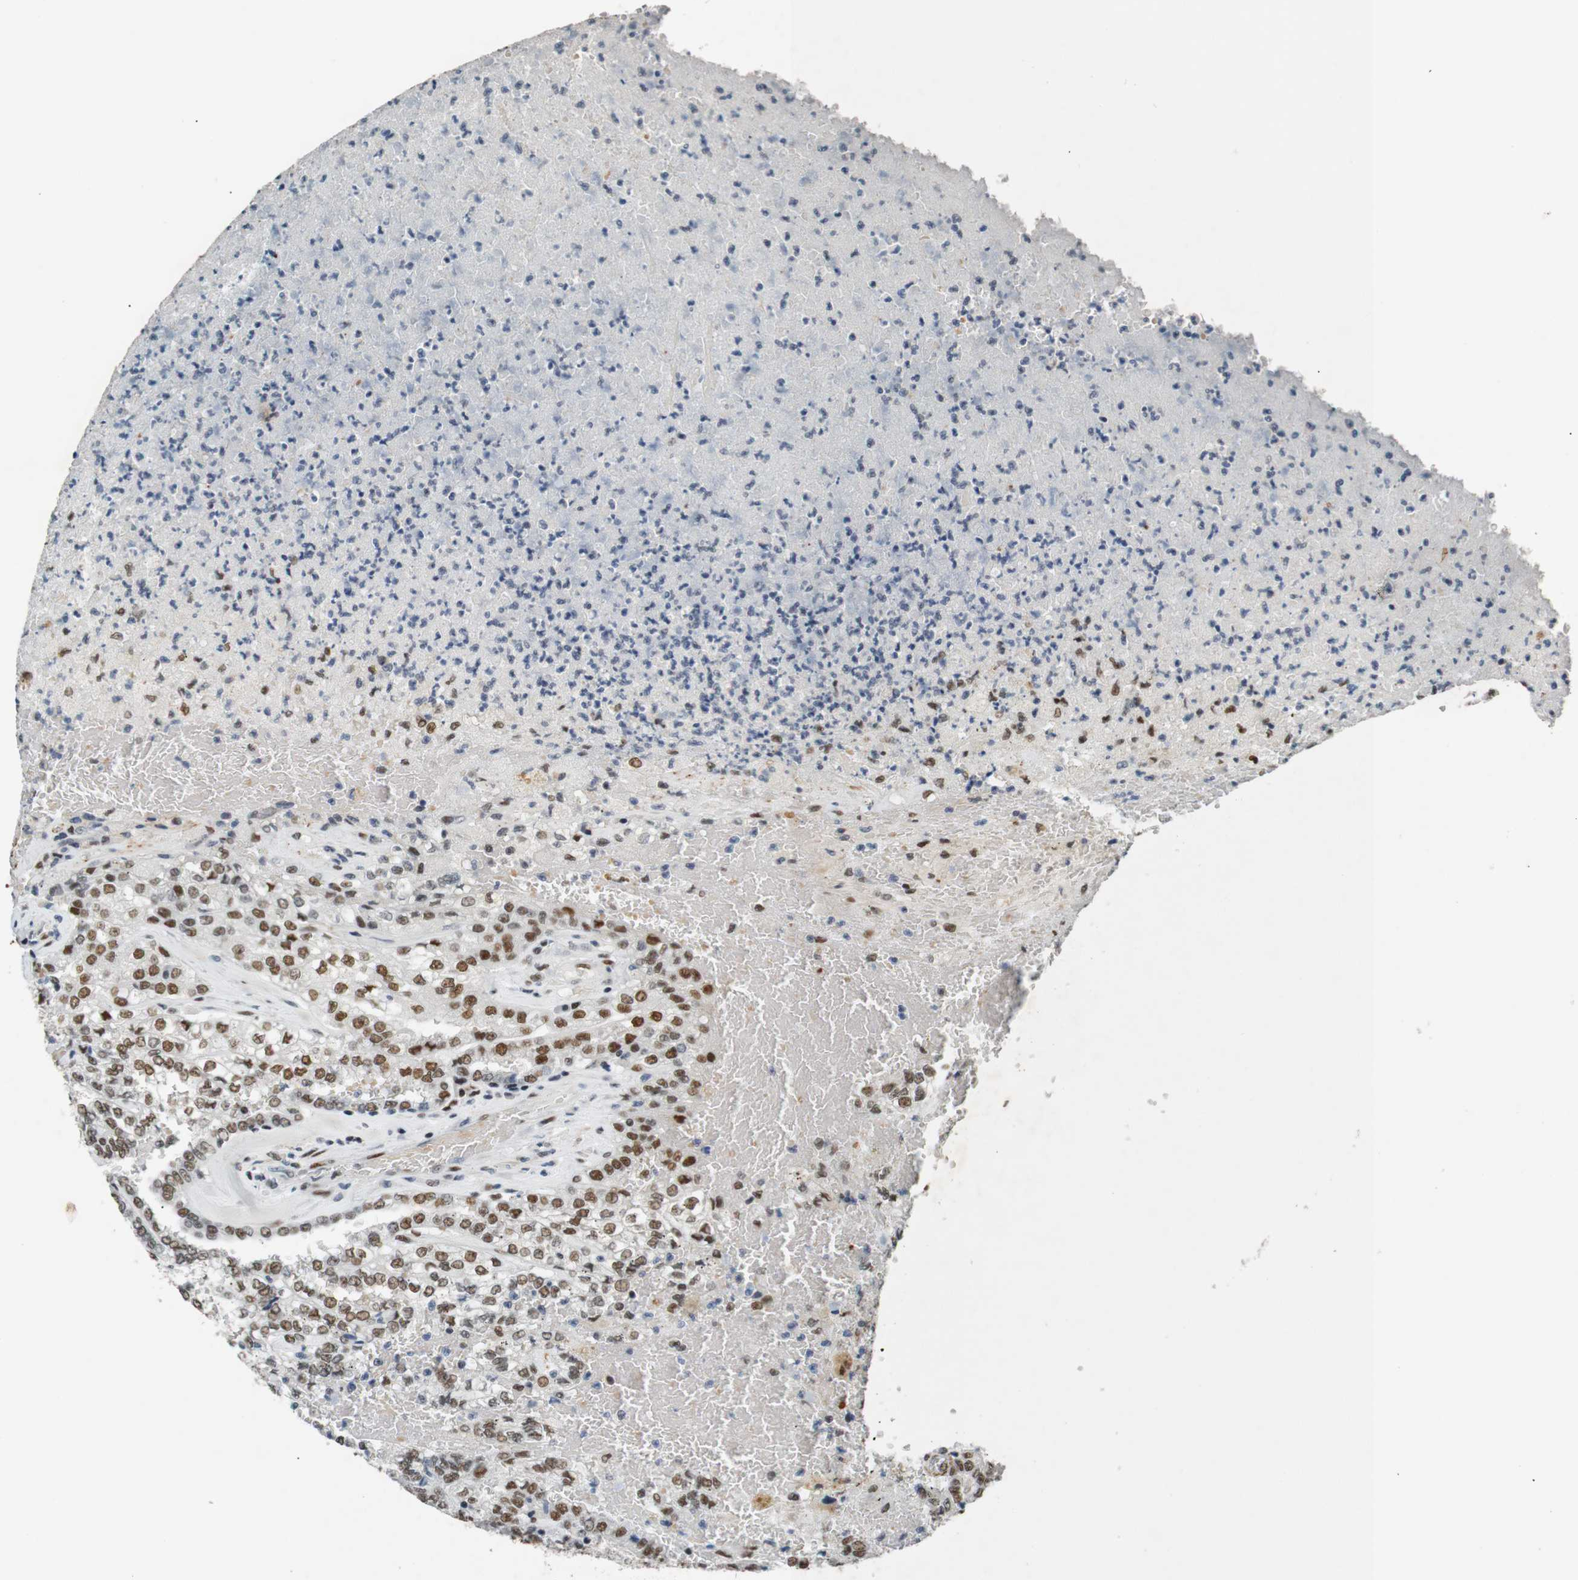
{"staining": {"intensity": "moderate", "quantity": "25%-75%", "location": "nuclear"}, "tissue": "renal cancer", "cell_type": "Tumor cells", "image_type": "cancer", "snomed": [{"axis": "morphology", "description": "Inflammation, NOS"}, {"axis": "morphology", "description": "Adenocarcinoma, NOS"}, {"axis": "topography", "description": "Kidney"}], "caption": "Human renal cancer stained with a brown dye shows moderate nuclear positive positivity in about 25%-75% of tumor cells.", "gene": "HEXIM1", "patient": {"sex": "male", "age": 68}}